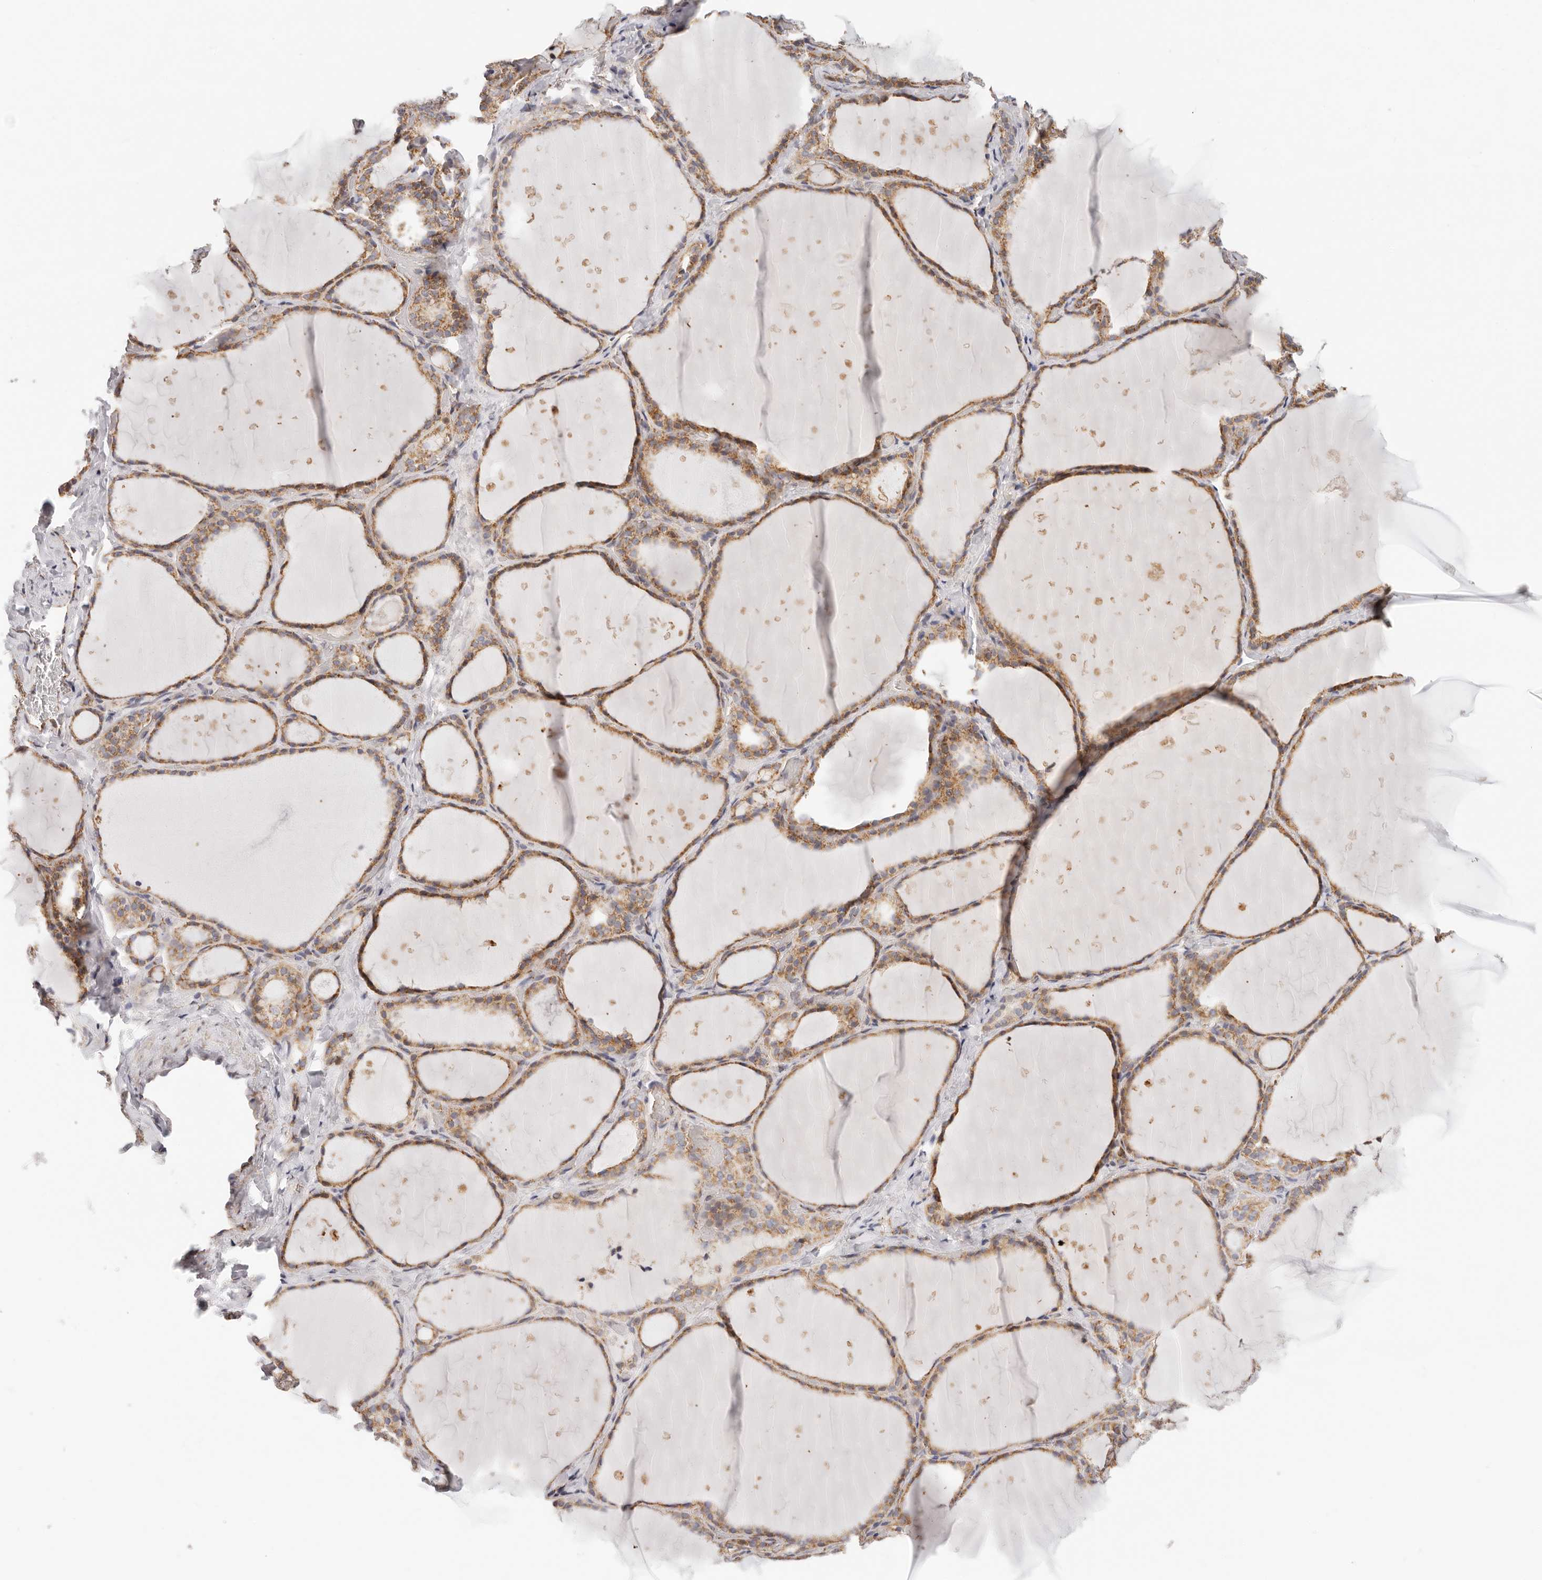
{"staining": {"intensity": "moderate", "quantity": ">75%", "location": "cytoplasmic/membranous"}, "tissue": "thyroid gland", "cell_type": "Glandular cells", "image_type": "normal", "snomed": [{"axis": "morphology", "description": "Normal tissue, NOS"}, {"axis": "topography", "description": "Thyroid gland"}], "caption": "A histopathology image showing moderate cytoplasmic/membranous positivity in about >75% of glandular cells in unremarkable thyroid gland, as visualized by brown immunohistochemical staining.", "gene": "AFDN", "patient": {"sex": "female", "age": 44}}